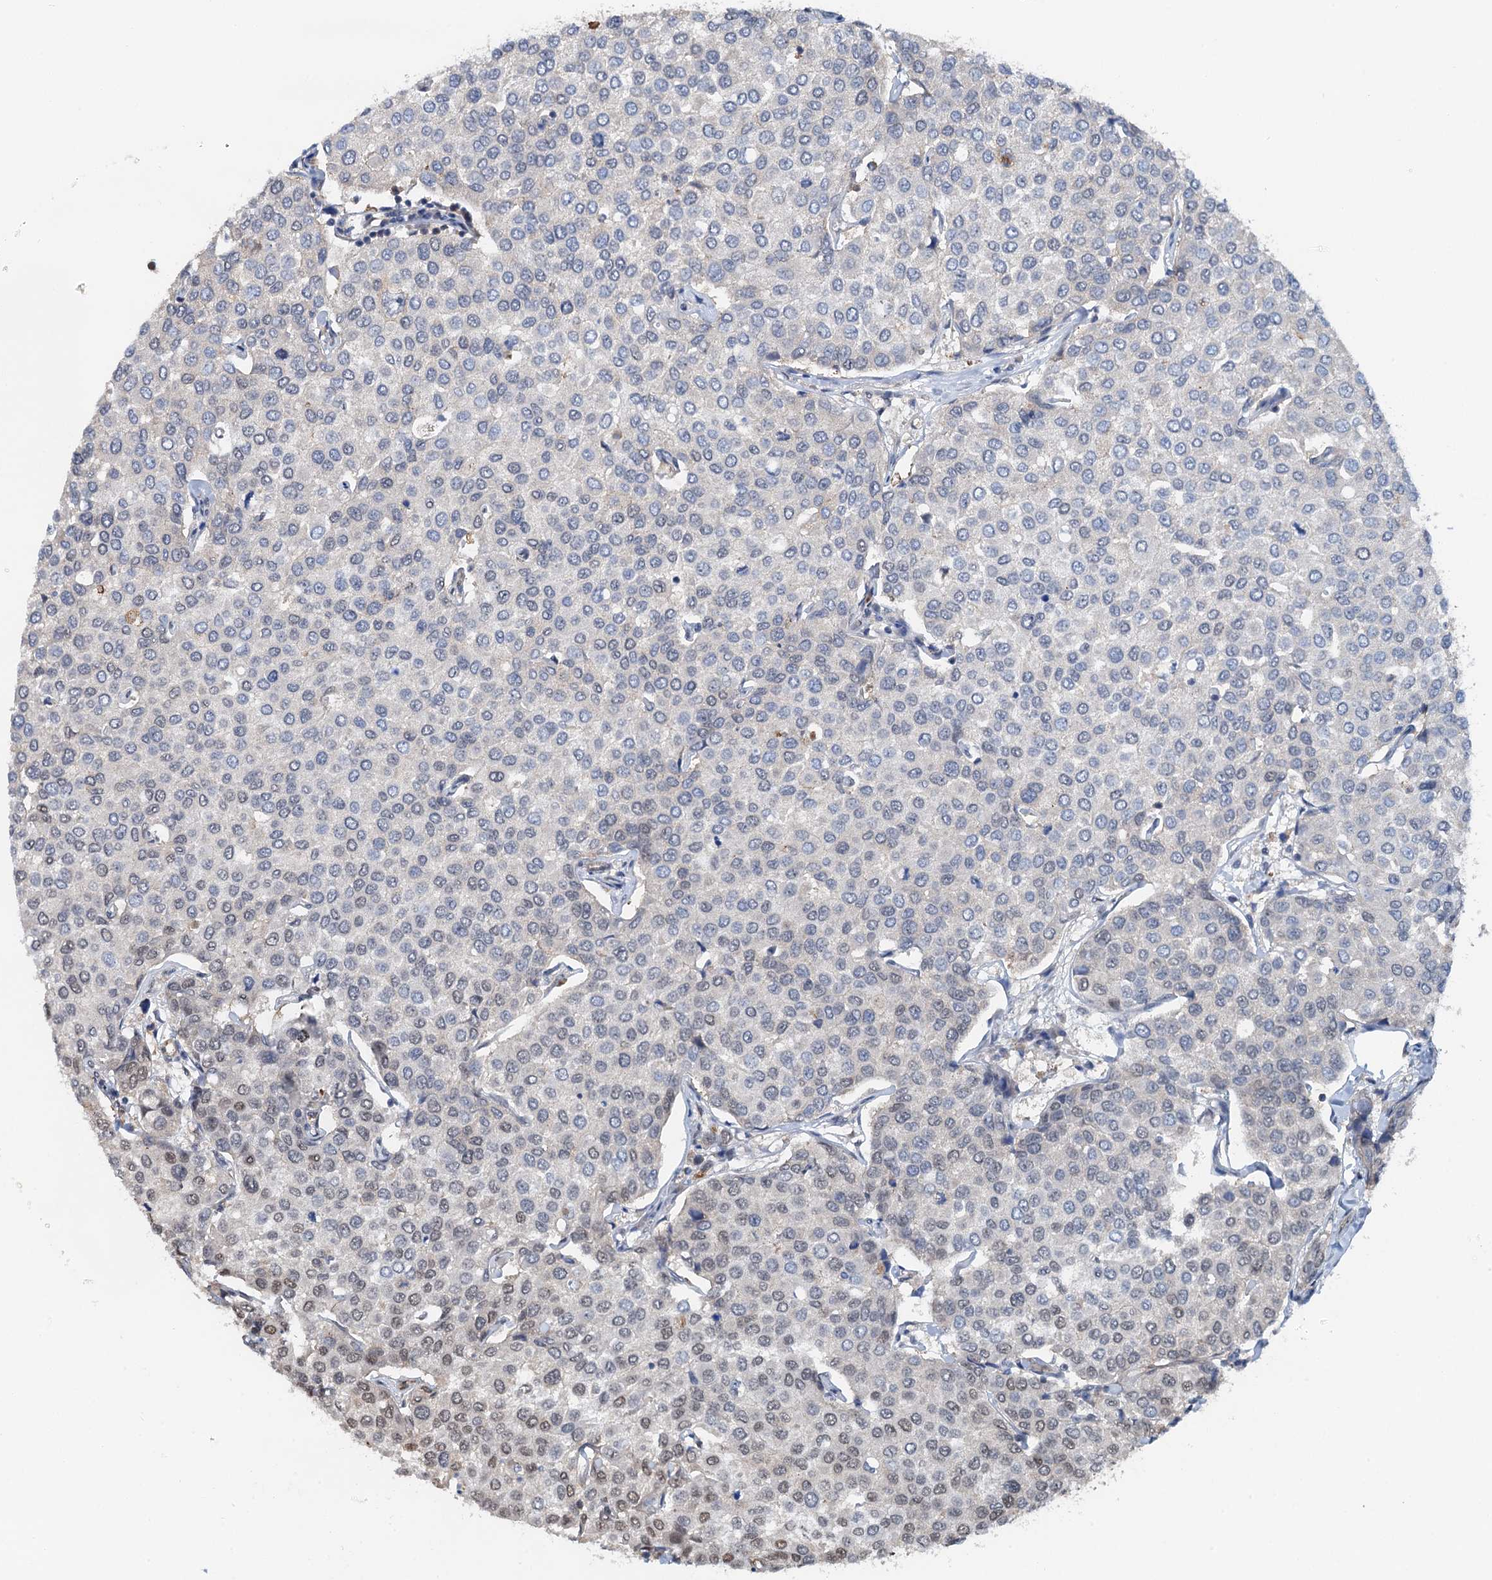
{"staining": {"intensity": "moderate", "quantity": "<25%", "location": "nuclear"}, "tissue": "breast cancer", "cell_type": "Tumor cells", "image_type": "cancer", "snomed": [{"axis": "morphology", "description": "Duct carcinoma"}, {"axis": "topography", "description": "Breast"}], "caption": "Human infiltrating ductal carcinoma (breast) stained with a protein marker shows moderate staining in tumor cells.", "gene": "CFDP1", "patient": {"sex": "female", "age": 55}}